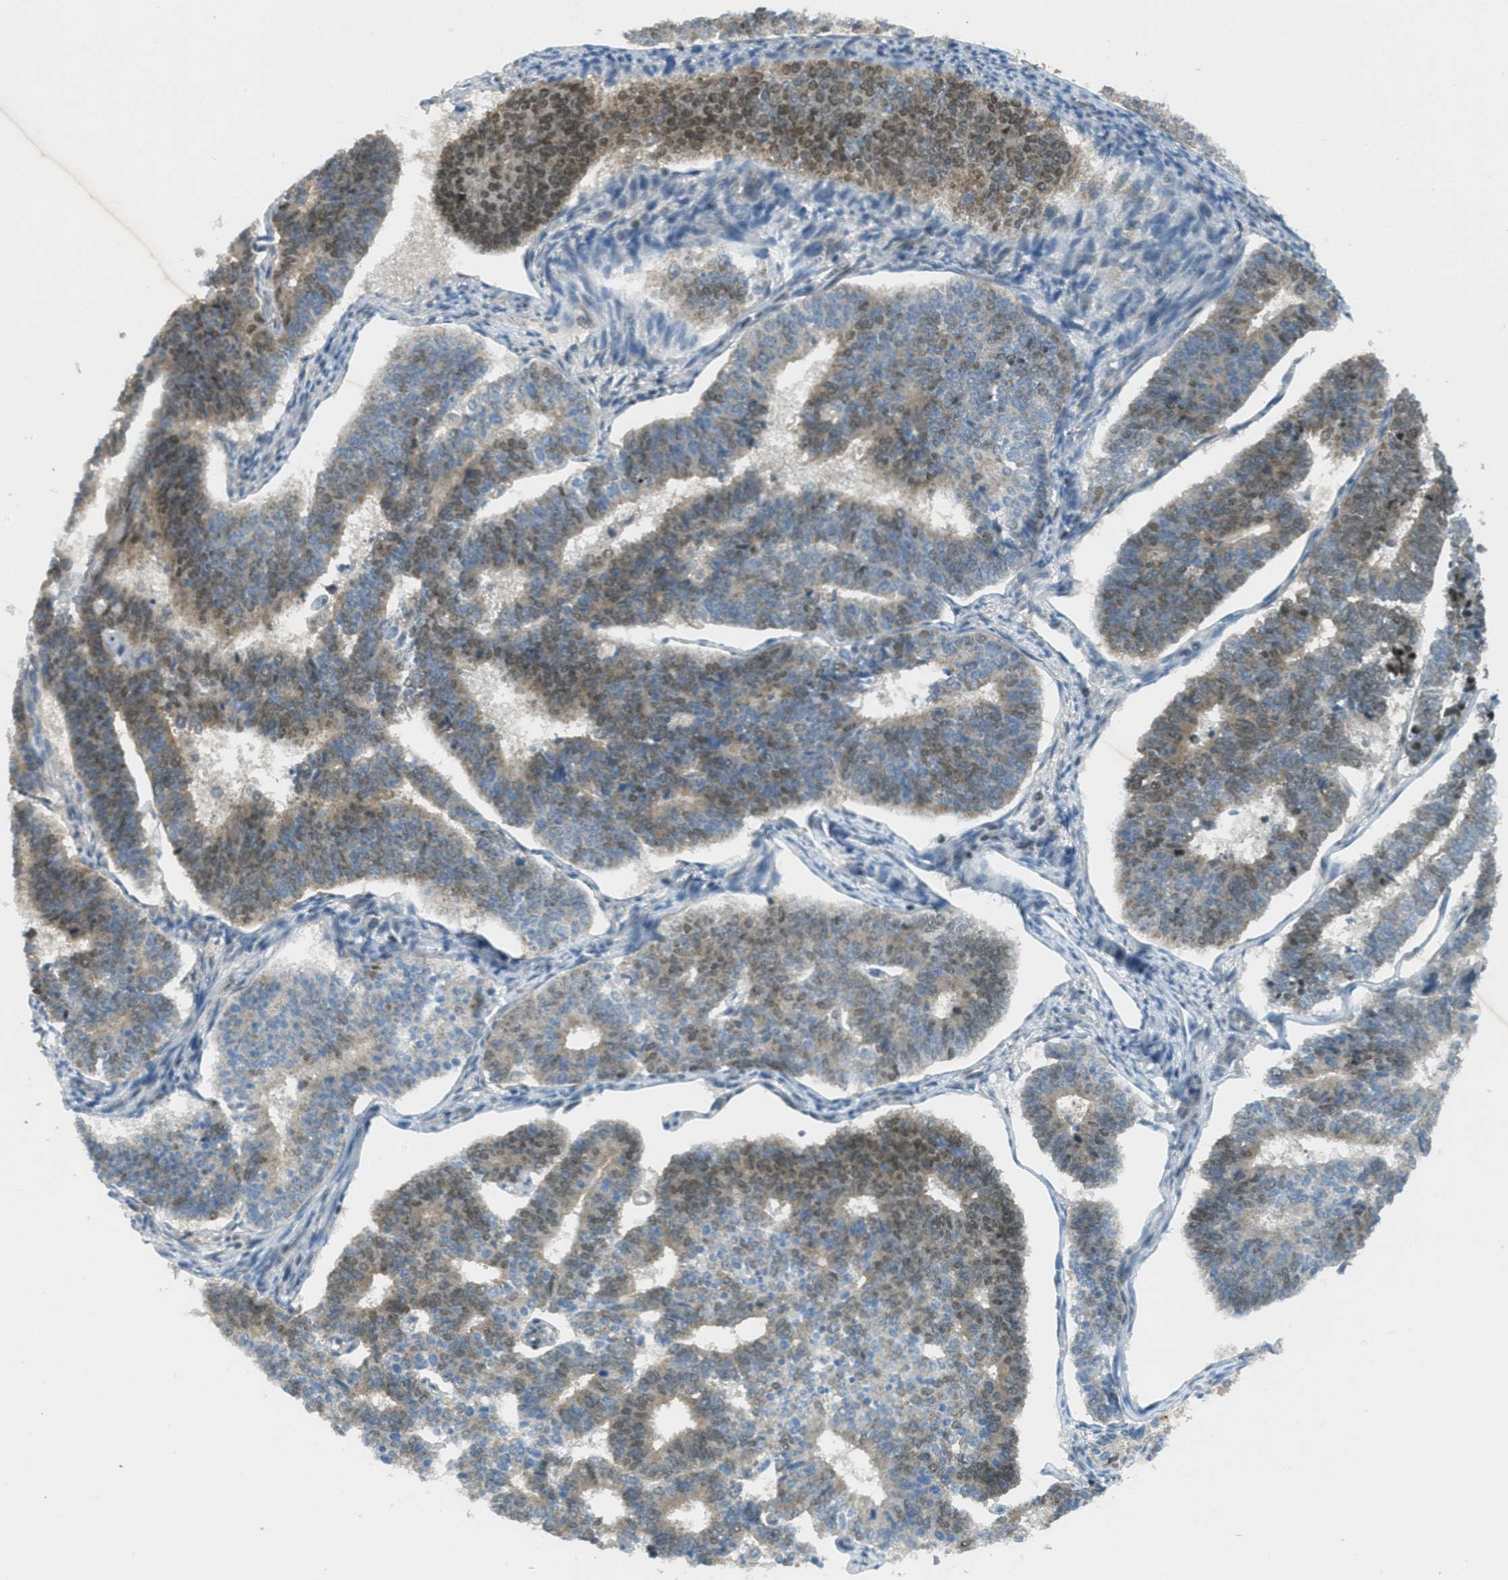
{"staining": {"intensity": "moderate", "quantity": "25%-75%", "location": "cytoplasmic/membranous,nuclear"}, "tissue": "endometrial cancer", "cell_type": "Tumor cells", "image_type": "cancer", "snomed": [{"axis": "morphology", "description": "Adenocarcinoma, NOS"}, {"axis": "topography", "description": "Endometrium"}], "caption": "Protein expression analysis of endometrial cancer (adenocarcinoma) shows moderate cytoplasmic/membranous and nuclear positivity in approximately 25%-75% of tumor cells.", "gene": "TCF20", "patient": {"sex": "female", "age": 70}}